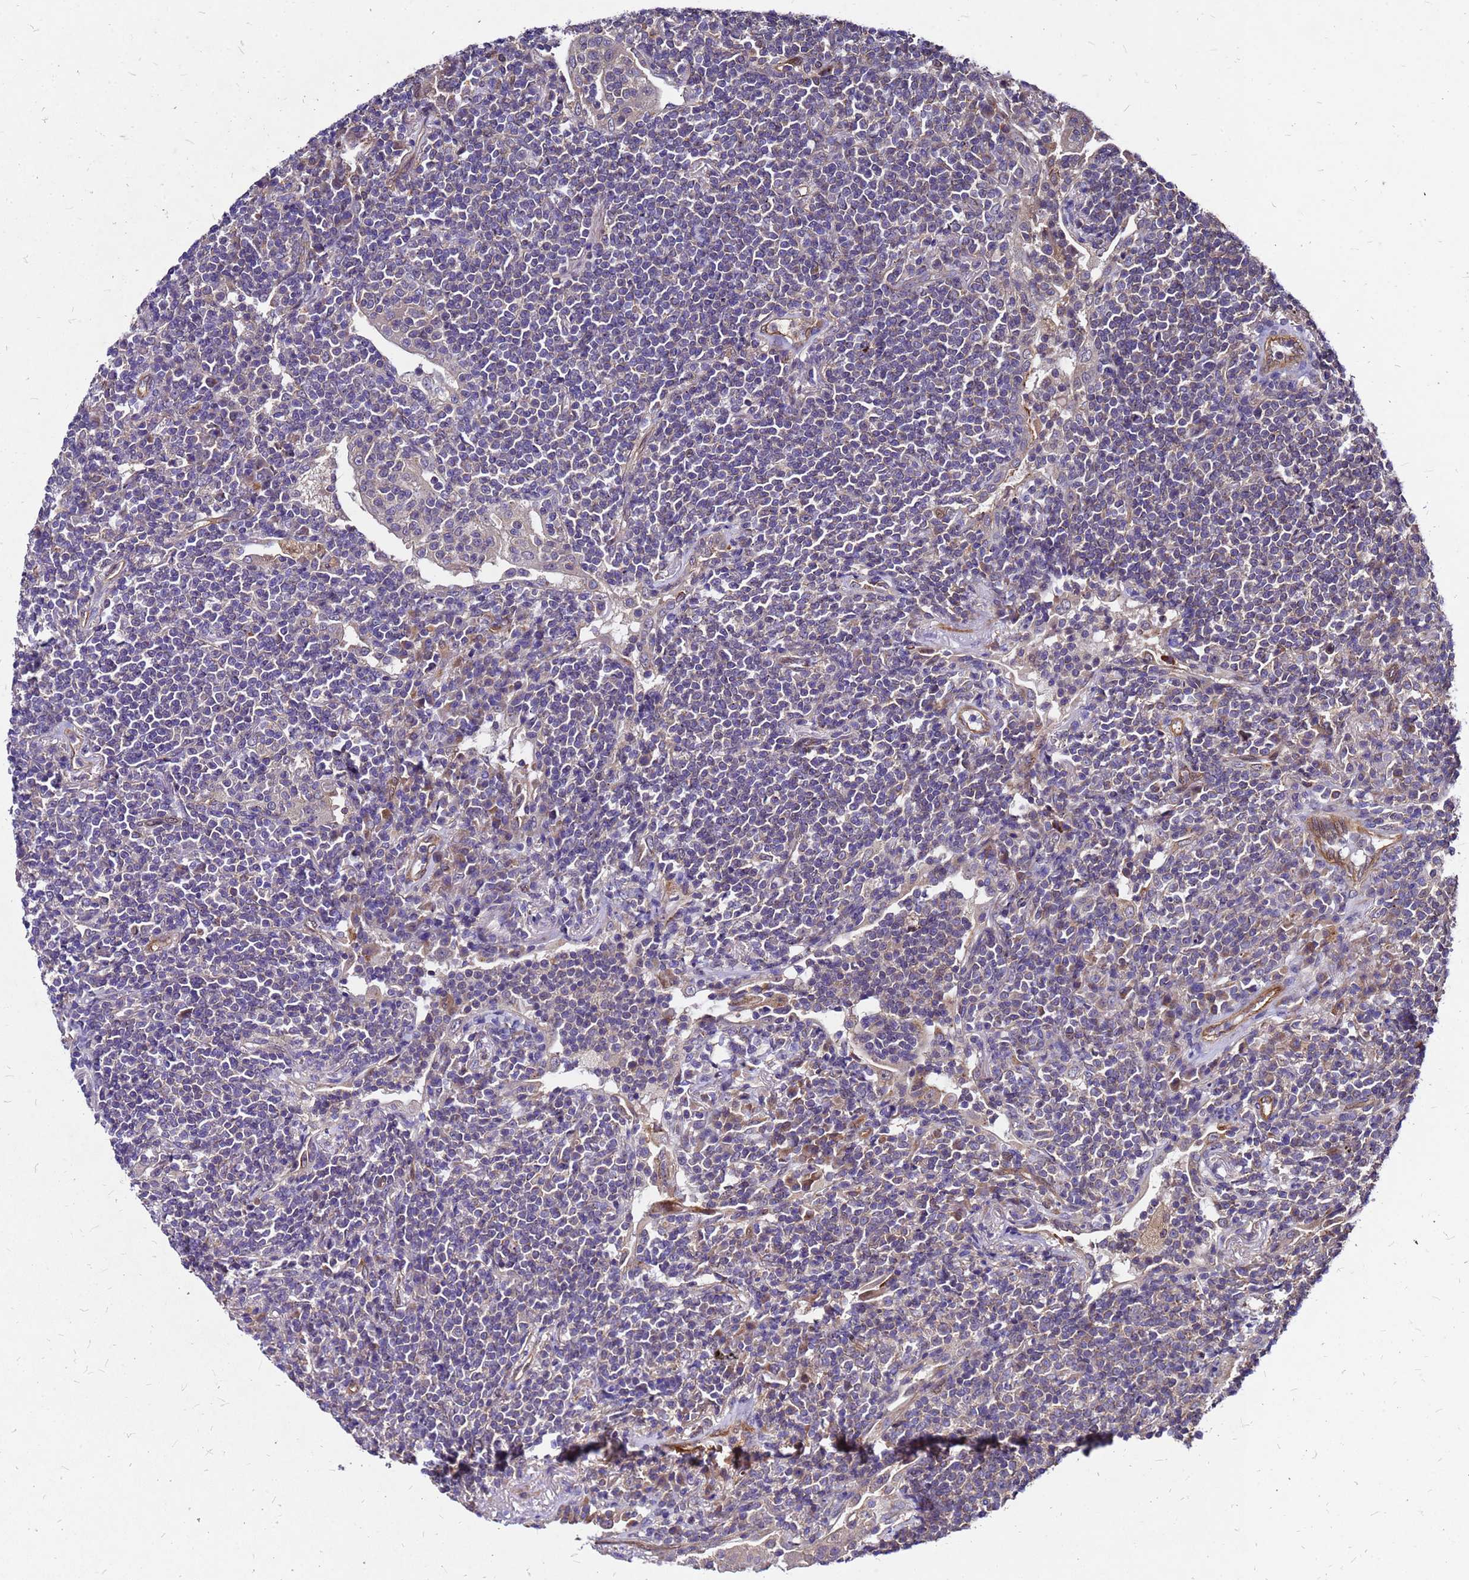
{"staining": {"intensity": "negative", "quantity": "none", "location": "none"}, "tissue": "lymphoma", "cell_type": "Tumor cells", "image_type": "cancer", "snomed": [{"axis": "morphology", "description": "Malignant lymphoma, non-Hodgkin's type, Low grade"}, {"axis": "topography", "description": "Lung"}], "caption": "The image demonstrates no significant positivity in tumor cells of lymphoma. (DAB immunohistochemistry visualized using brightfield microscopy, high magnification).", "gene": "DUSP23", "patient": {"sex": "female", "age": 71}}